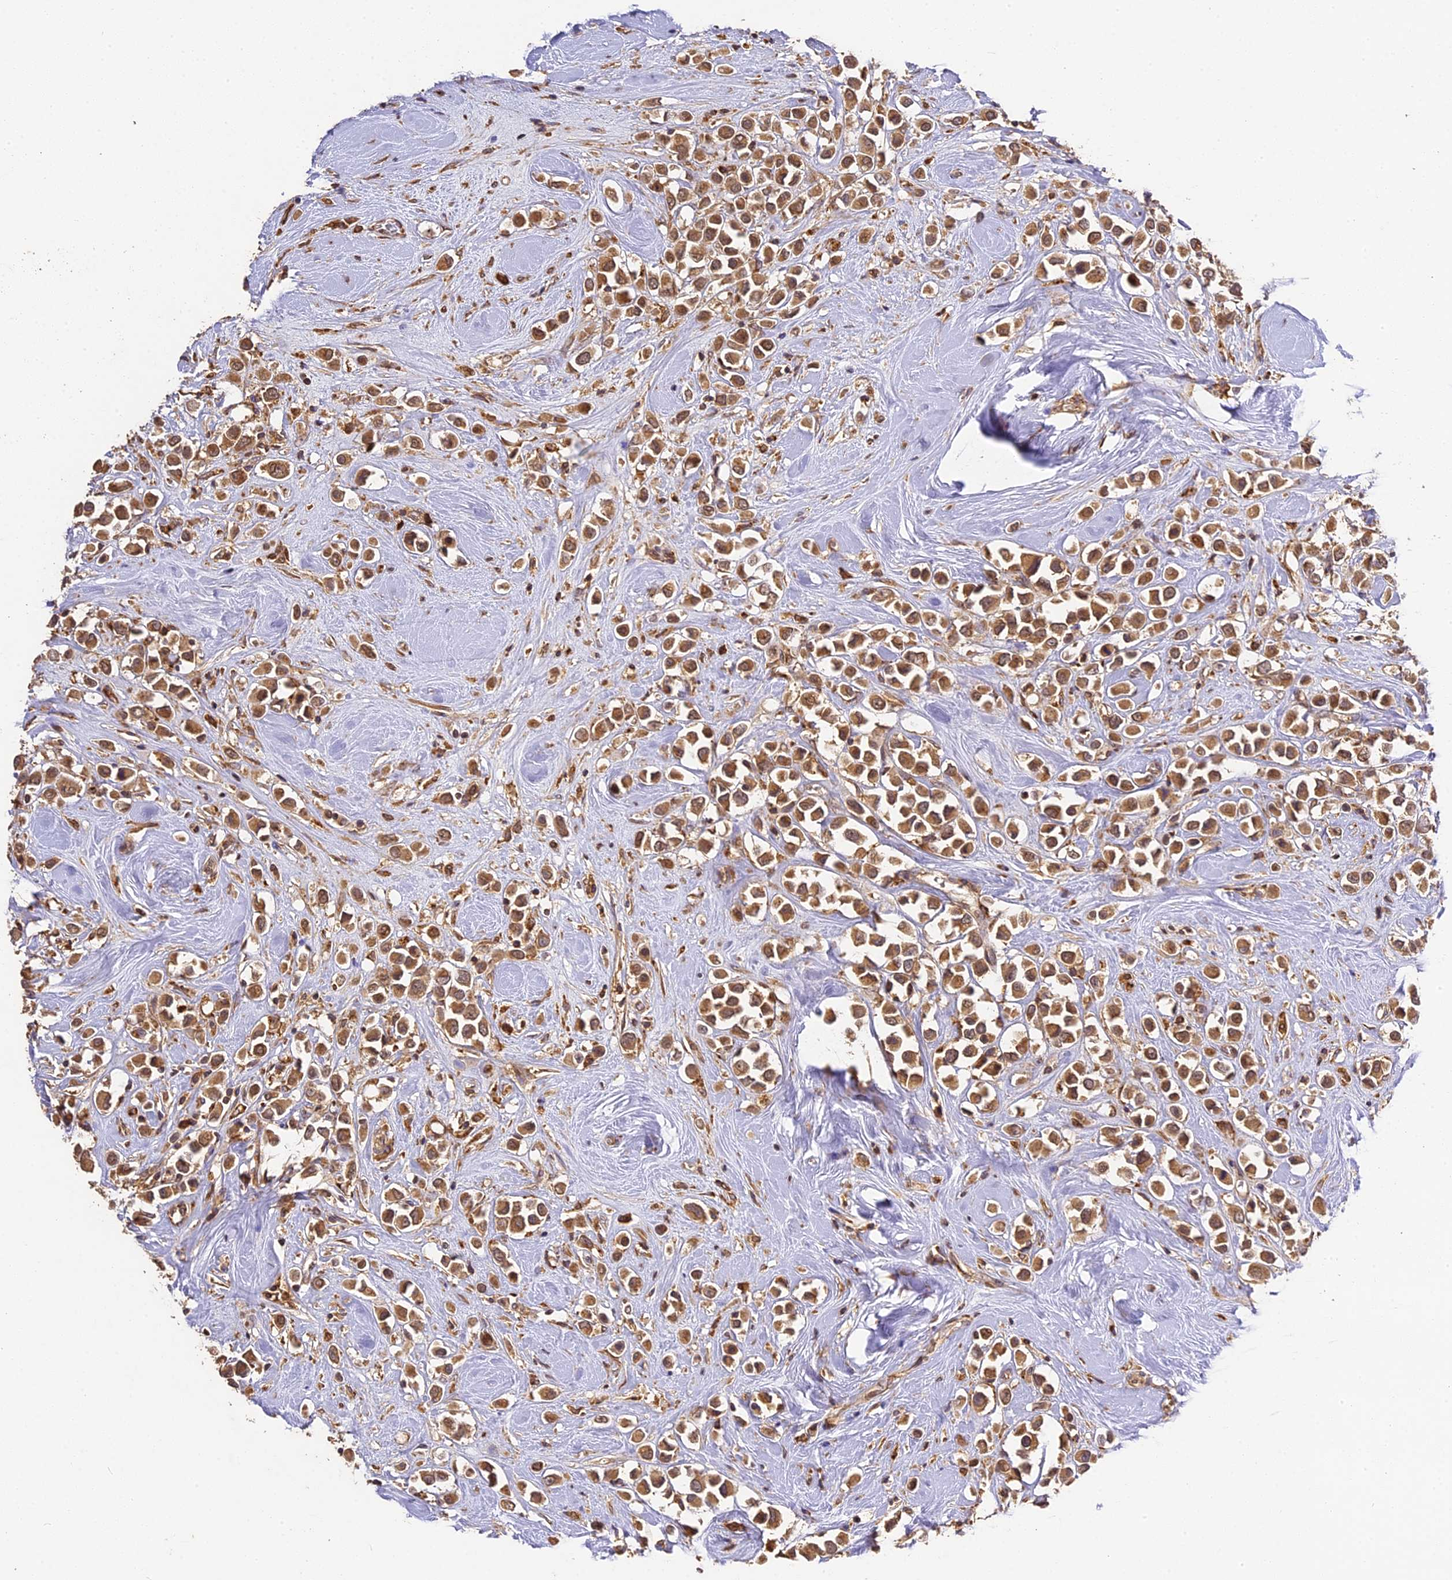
{"staining": {"intensity": "moderate", "quantity": ">75%", "location": "cytoplasmic/membranous"}, "tissue": "breast cancer", "cell_type": "Tumor cells", "image_type": "cancer", "snomed": [{"axis": "morphology", "description": "Duct carcinoma"}, {"axis": "topography", "description": "Breast"}], "caption": "An immunohistochemistry micrograph of tumor tissue is shown. Protein staining in brown labels moderate cytoplasmic/membranous positivity in infiltrating ductal carcinoma (breast) within tumor cells.", "gene": "BRAP", "patient": {"sex": "female", "age": 61}}